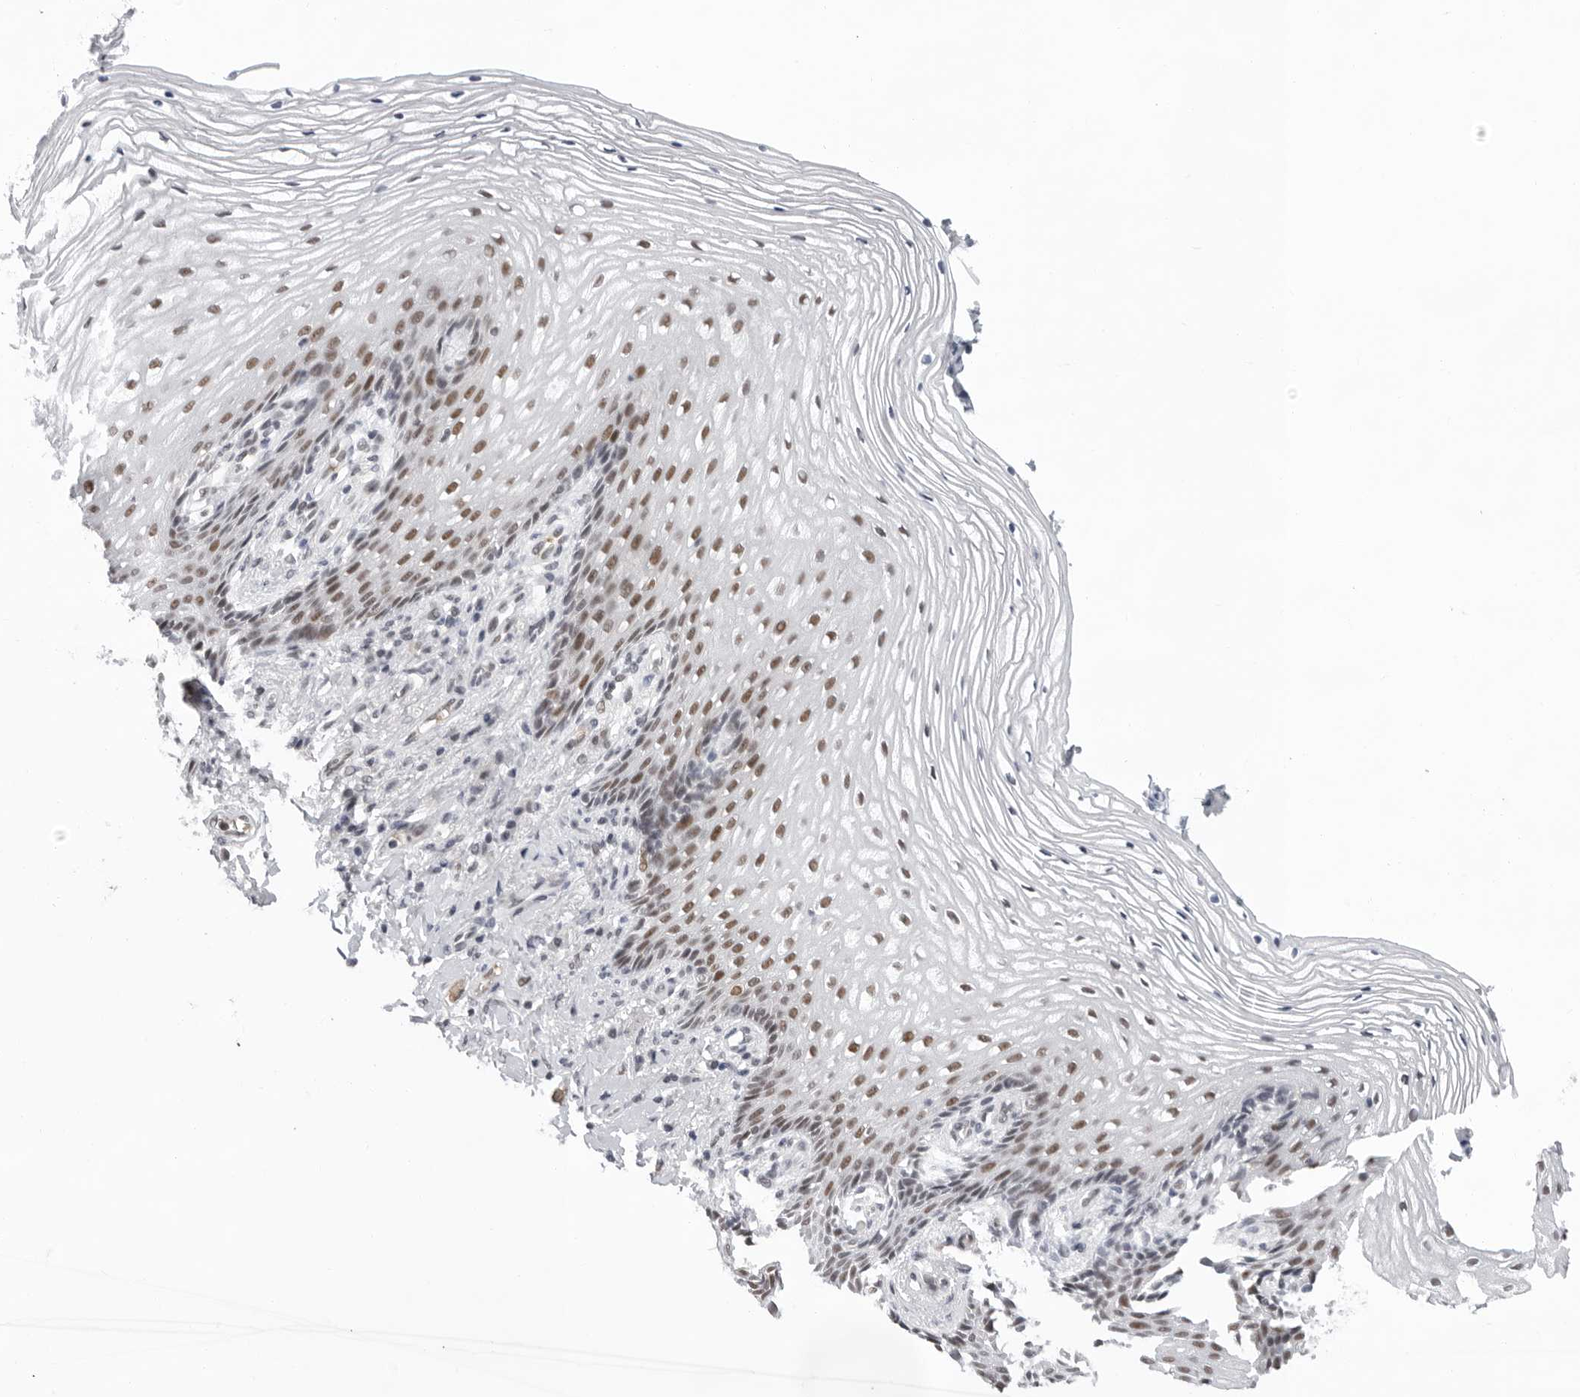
{"staining": {"intensity": "moderate", "quantity": ">75%", "location": "nuclear"}, "tissue": "vagina", "cell_type": "Squamous epithelial cells", "image_type": "normal", "snomed": [{"axis": "morphology", "description": "Normal tissue, NOS"}, {"axis": "topography", "description": "Vagina"}], "caption": "Human vagina stained for a protein (brown) displays moderate nuclear positive staining in about >75% of squamous epithelial cells.", "gene": "USP1", "patient": {"sex": "female", "age": 60}}